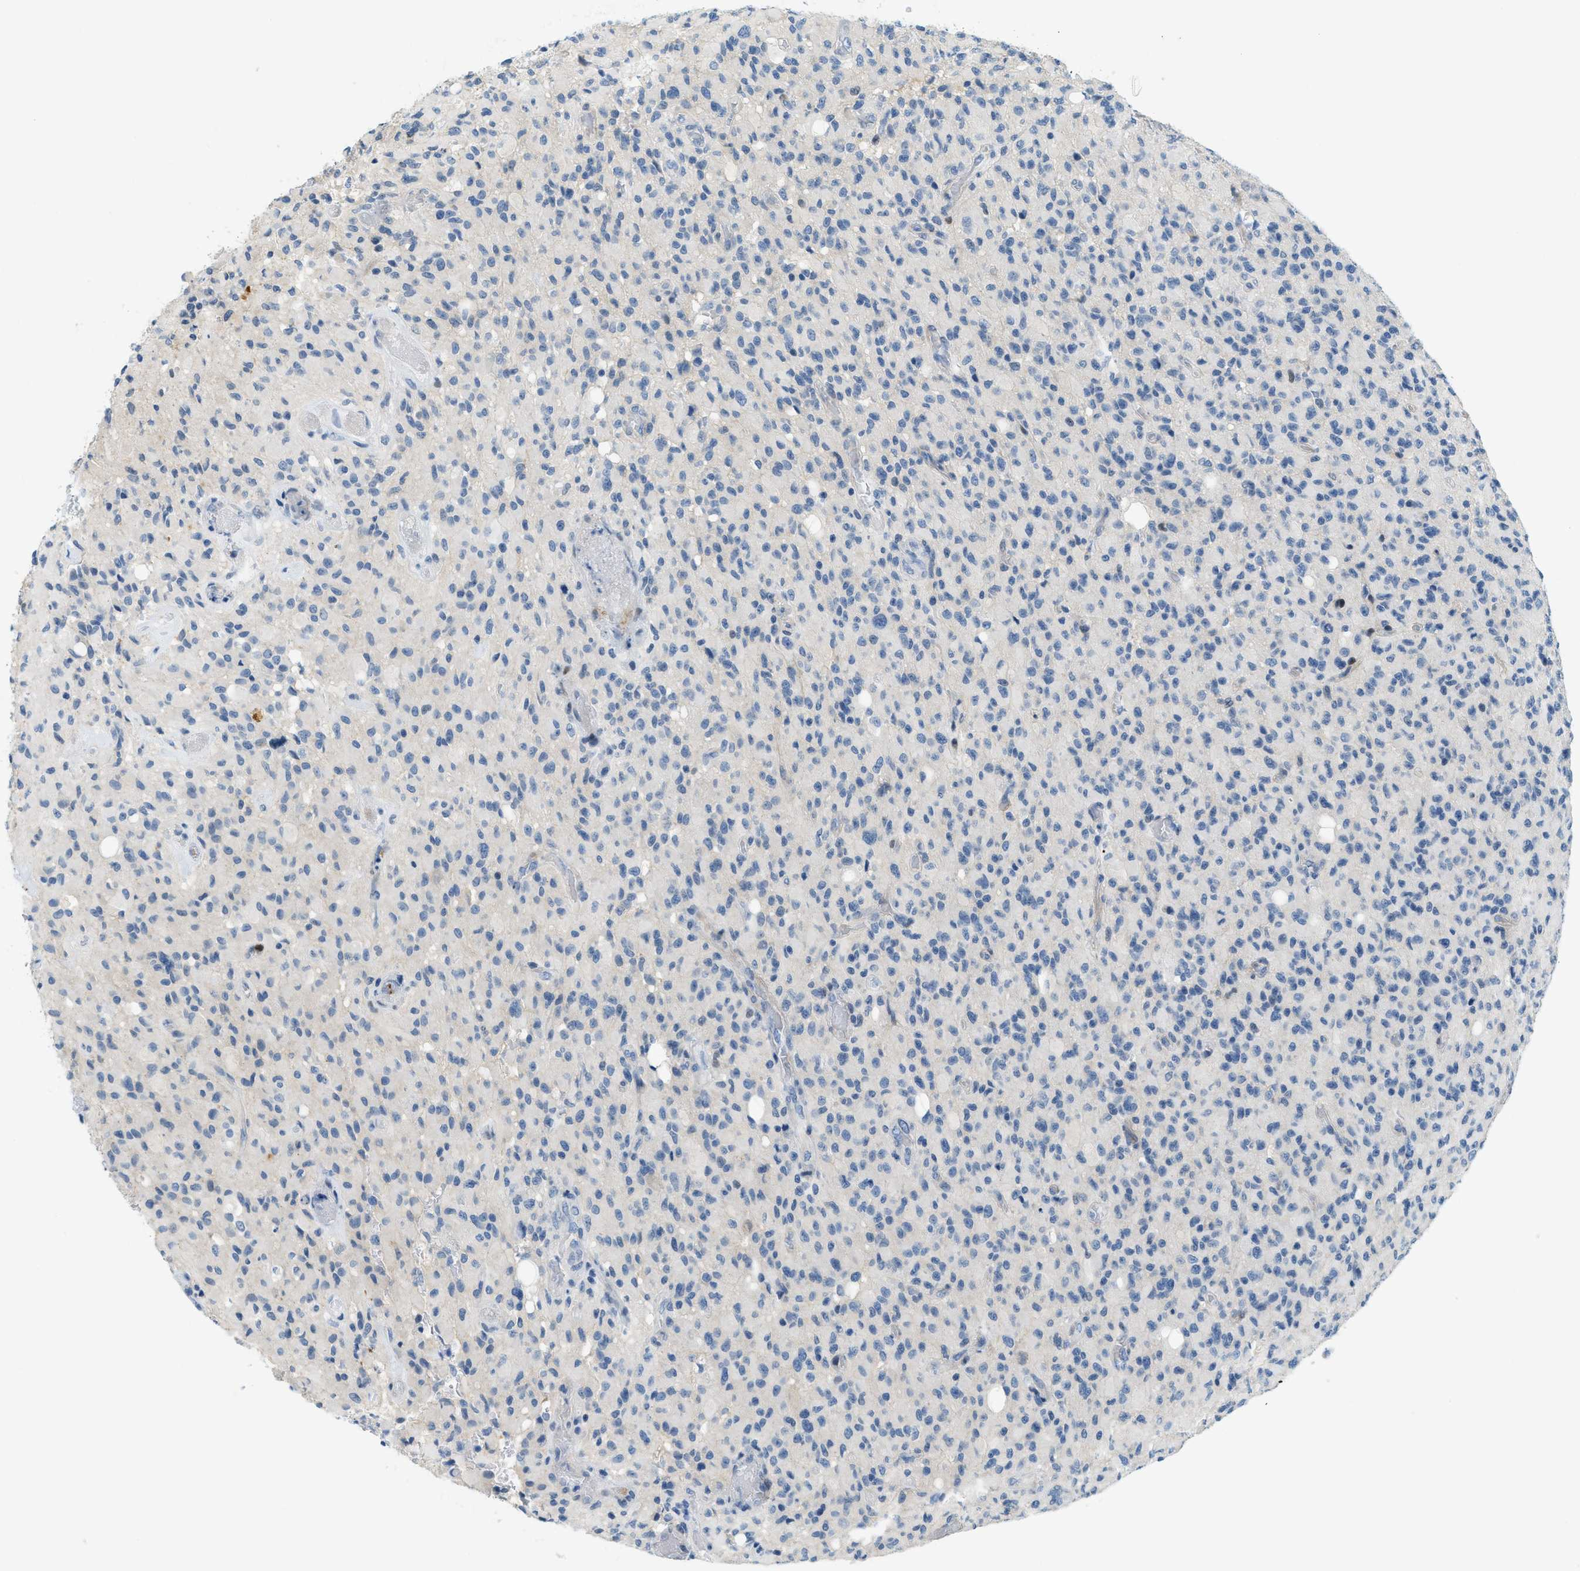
{"staining": {"intensity": "negative", "quantity": "none", "location": "none"}, "tissue": "glioma", "cell_type": "Tumor cells", "image_type": "cancer", "snomed": [{"axis": "morphology", "description": "Glioma, malignant, High grade"}, {"axis": "topography", "description": "Brain"}], "caption": "Tumor cells are negative for protein expression in human glioma.", "gene": "CYP4X1", "patient": {"sex": "male", "age": 71}}